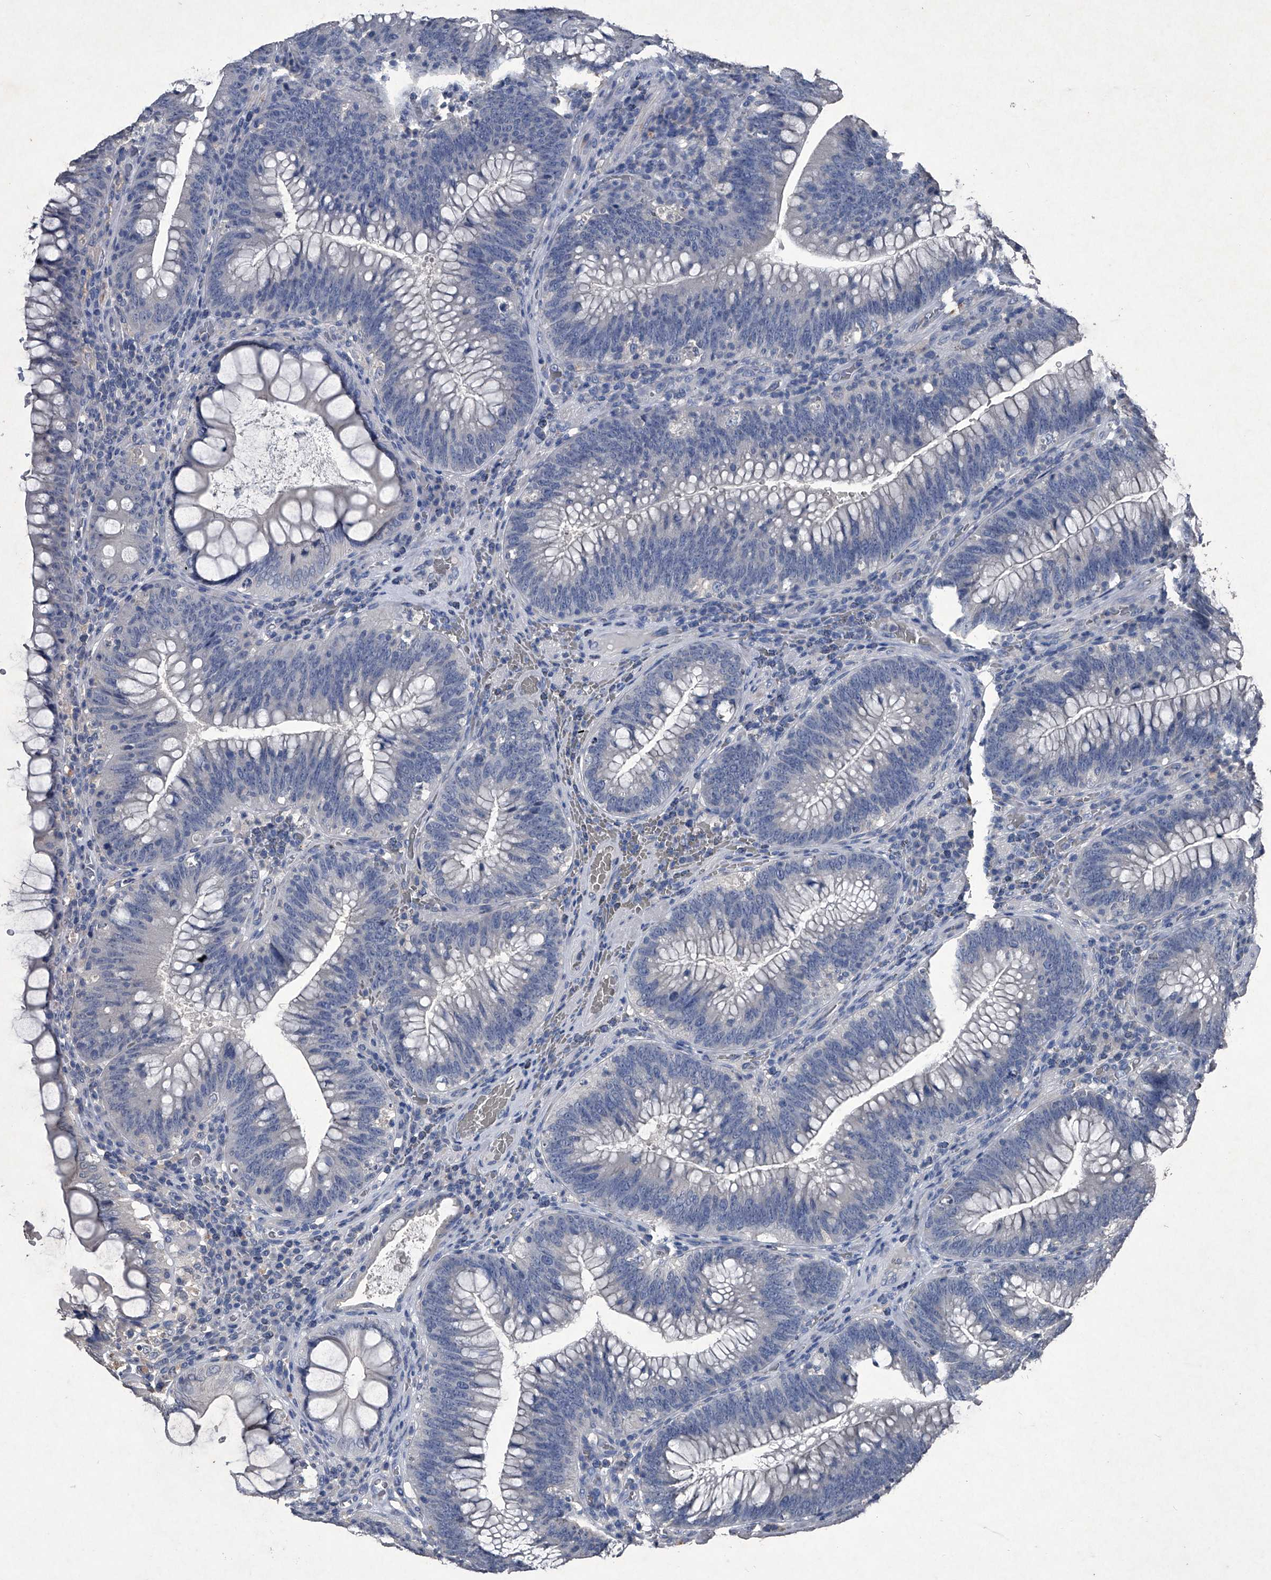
{"staining": {"intensity": "negative", "quantity": "none", "location": "none"}, "tissue": "colorectal cancer", "cell_type": "Tumor cells", "image_type": "cancer", "snomed": [{"axis": "morphology", "description": "Normal tissue, NOS"}, {"axis": "topography", "description": "Colon"}], "caption": "The image demonstrates no significant positivity in tumor cells of colorectal cancer.", "gene": "MAPKAP1", "patient": {"sex": "female", "age": 82}}